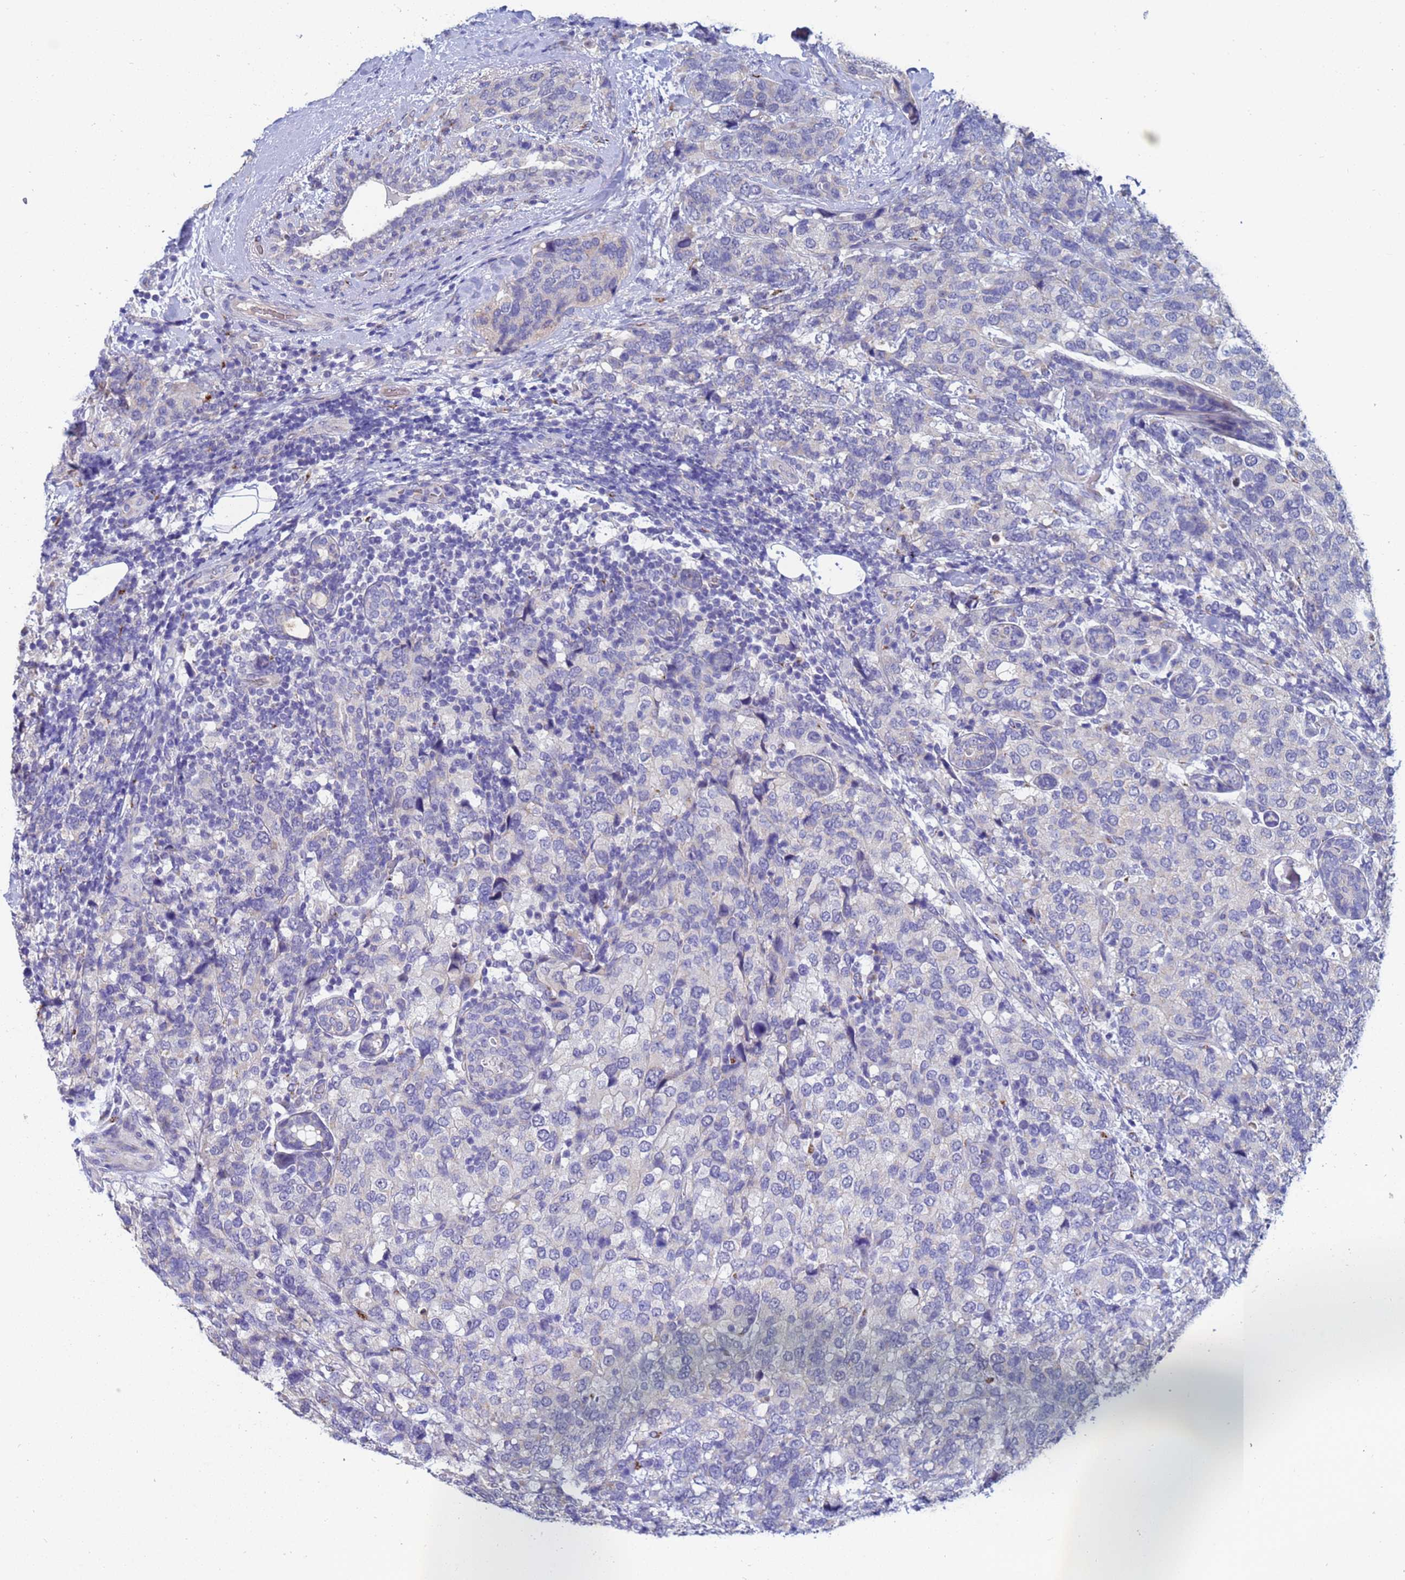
{"staining": {"intensity": "negative", "quantity": "none", "location": "none"}, "tissue": "breast cancer", "cell_type": "Tumor cells", "image_type": "cancer", "snomed": [{"axis": "morphology", "description": "Lobular carcinoma"}, {"axis": "topography", "description": "Breast"}], "caption": "Immunohistochemistry (IHC) micrograph of neoplastic tissue: breast cancer stained with DAB (3,3'-diaminobenzidine) exhibits no significant protein staining in tumor cells.", "gene": "IHO1", "patient": {"sex": "female", "age": 59}}